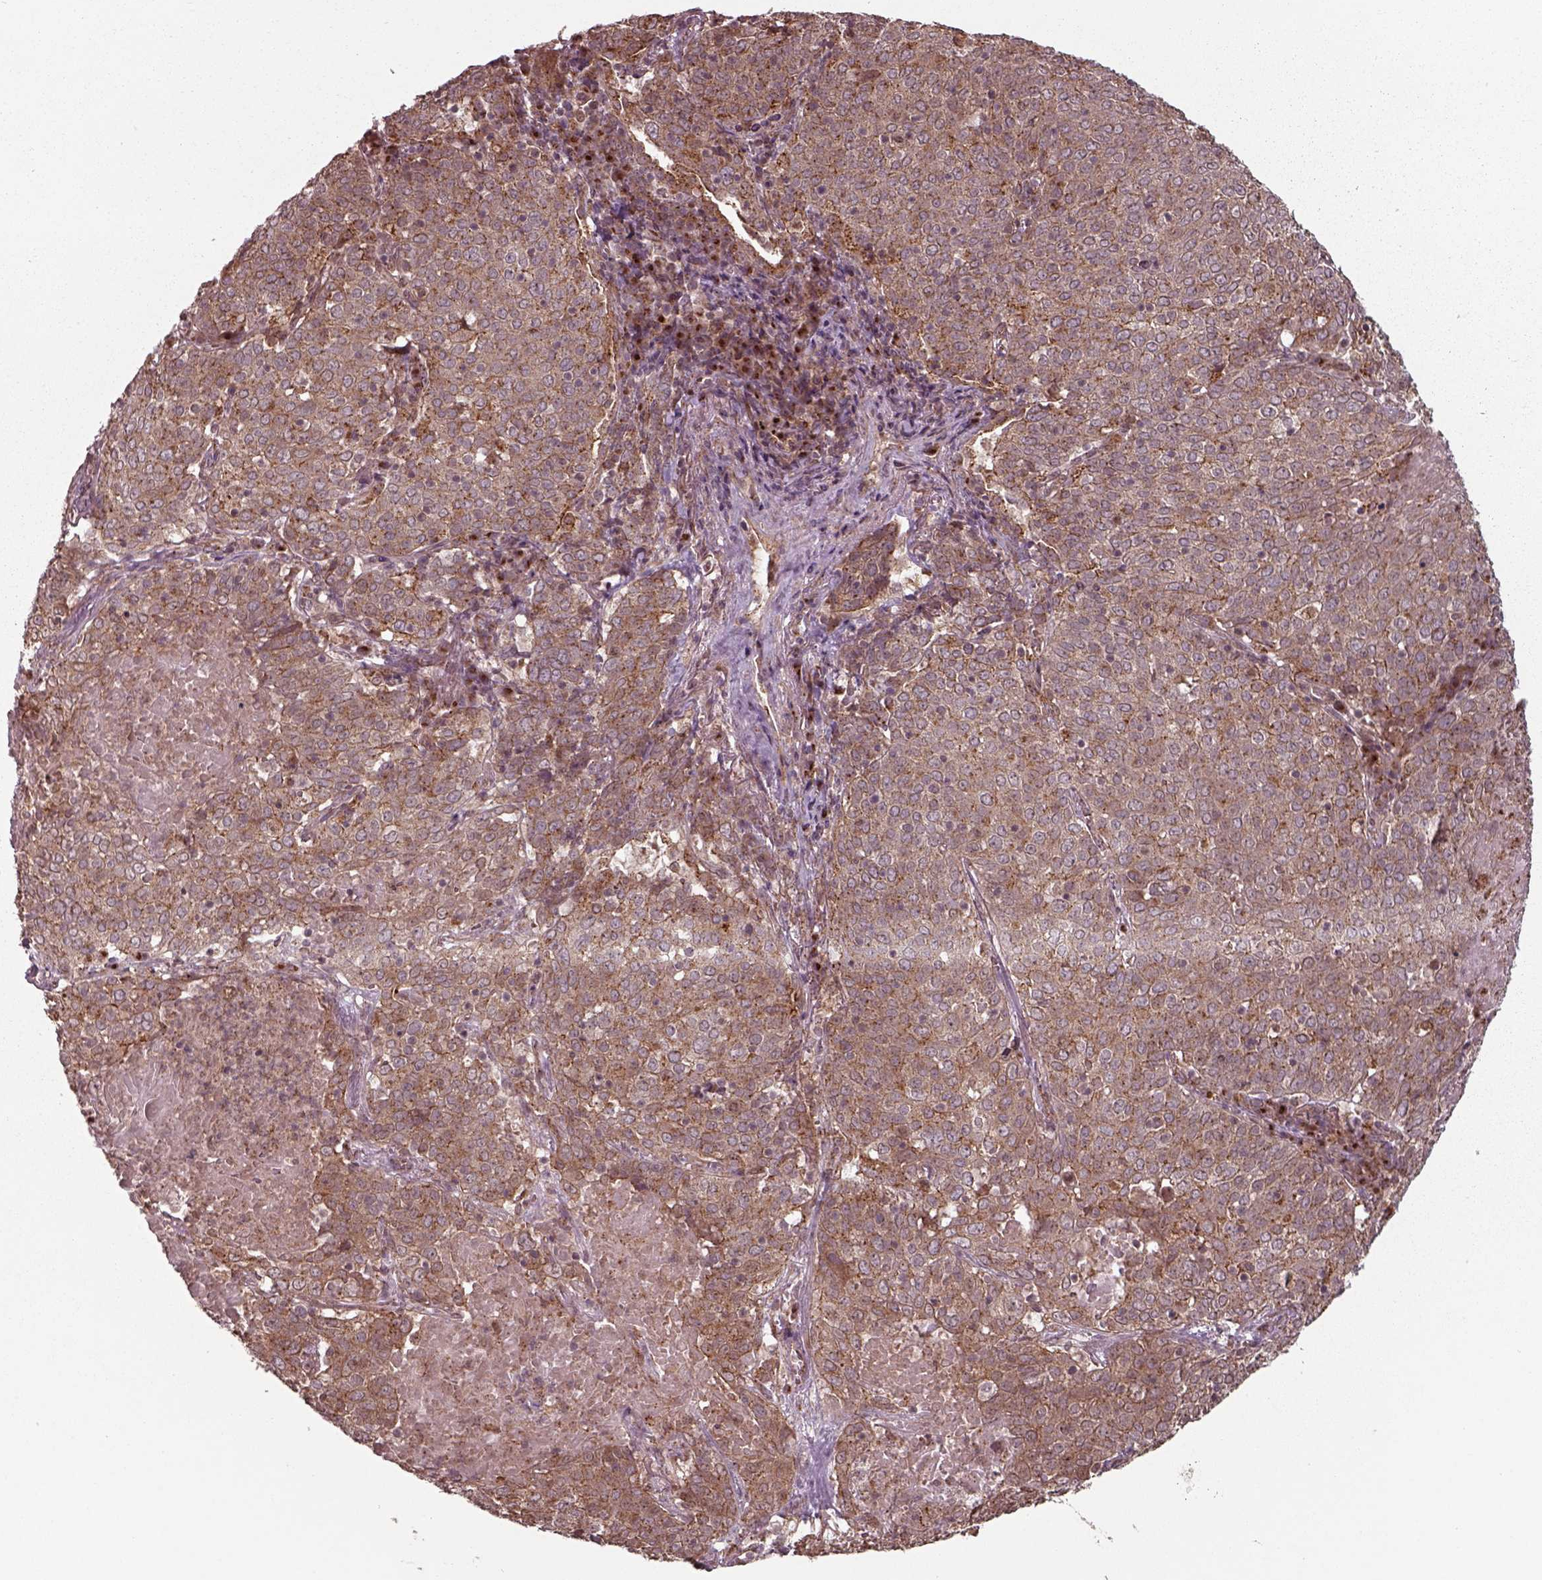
{"staining": {"intensity": "moderate", "quantity": ">75%", "location": "cytoplasmic/membranous"}, "tissue": "lung cancer", "cell_type": "Tumor cells", "image_type": "cancer", "snomed": [{"axis": "morphology", "description": "Squamous cell carcinoma, NOS"}, {"axis": "topography", "description": "Lung"}], "caption": "Human lung cancer stained for a protein (brown) displays moderate cytoplasmic/membranous positive positivity in approximately >75% of tumor cells.", "gene": "CHMP3", "patient": {"sex": "male", "age": 82}}